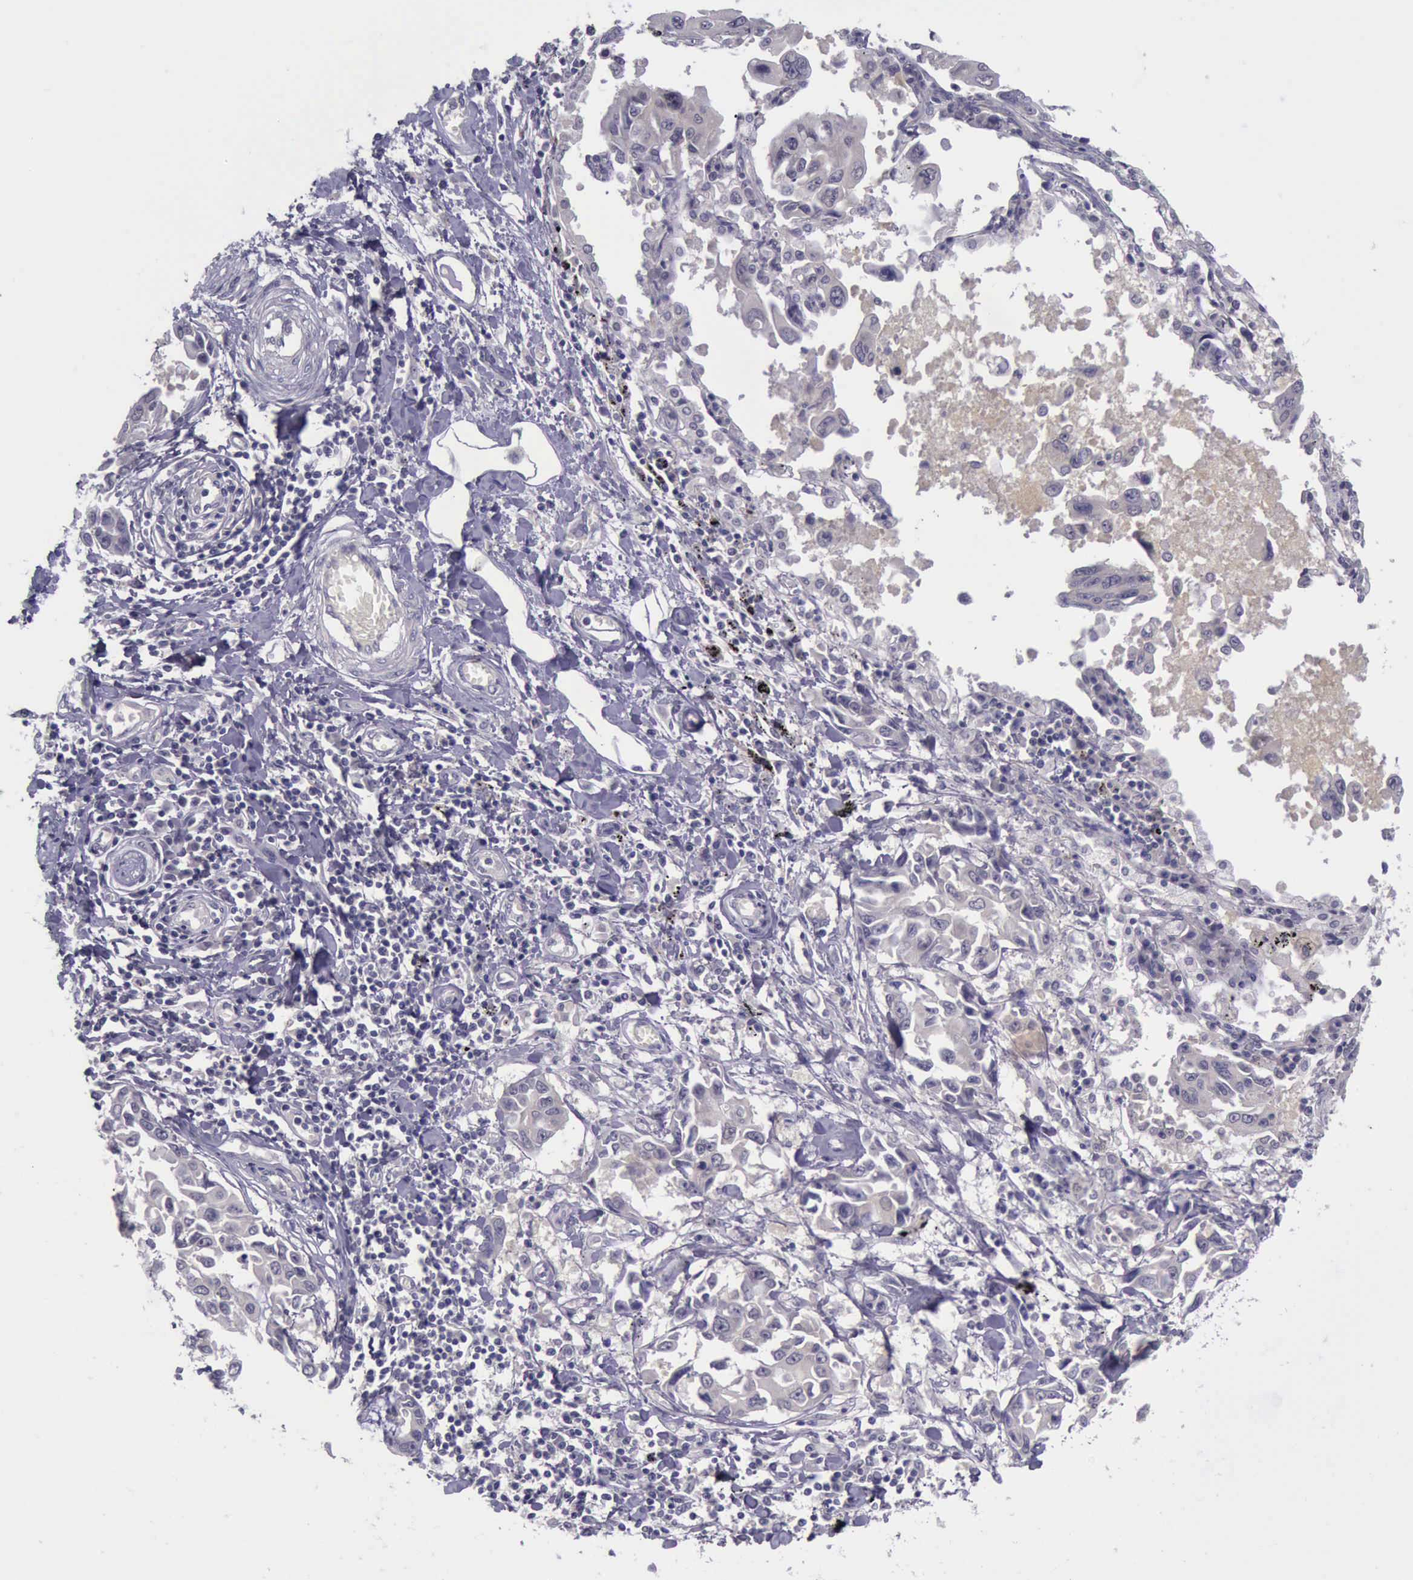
{"staining": {"intensity": "weak", "quantity": ">75%", "location": "cytoplasmic/membranous"}, "tissue": "lung cancer", "cell_type": "Tumor cells", "image_type": "cancer", "snomed": [{"axis": "morphology", "description": "Adenocarcinoma, NOS"}, {"axis": "topography", "description": "Lung"}], "caption": "Human lung cancer (adenocarcinoma) stained for a protein (brown) shows weak cytoplasmic/membranous positive expression in about >75% of tumor cells.", "gene": "ARNT2", "patient": {"sex": "male", "age": 64}}